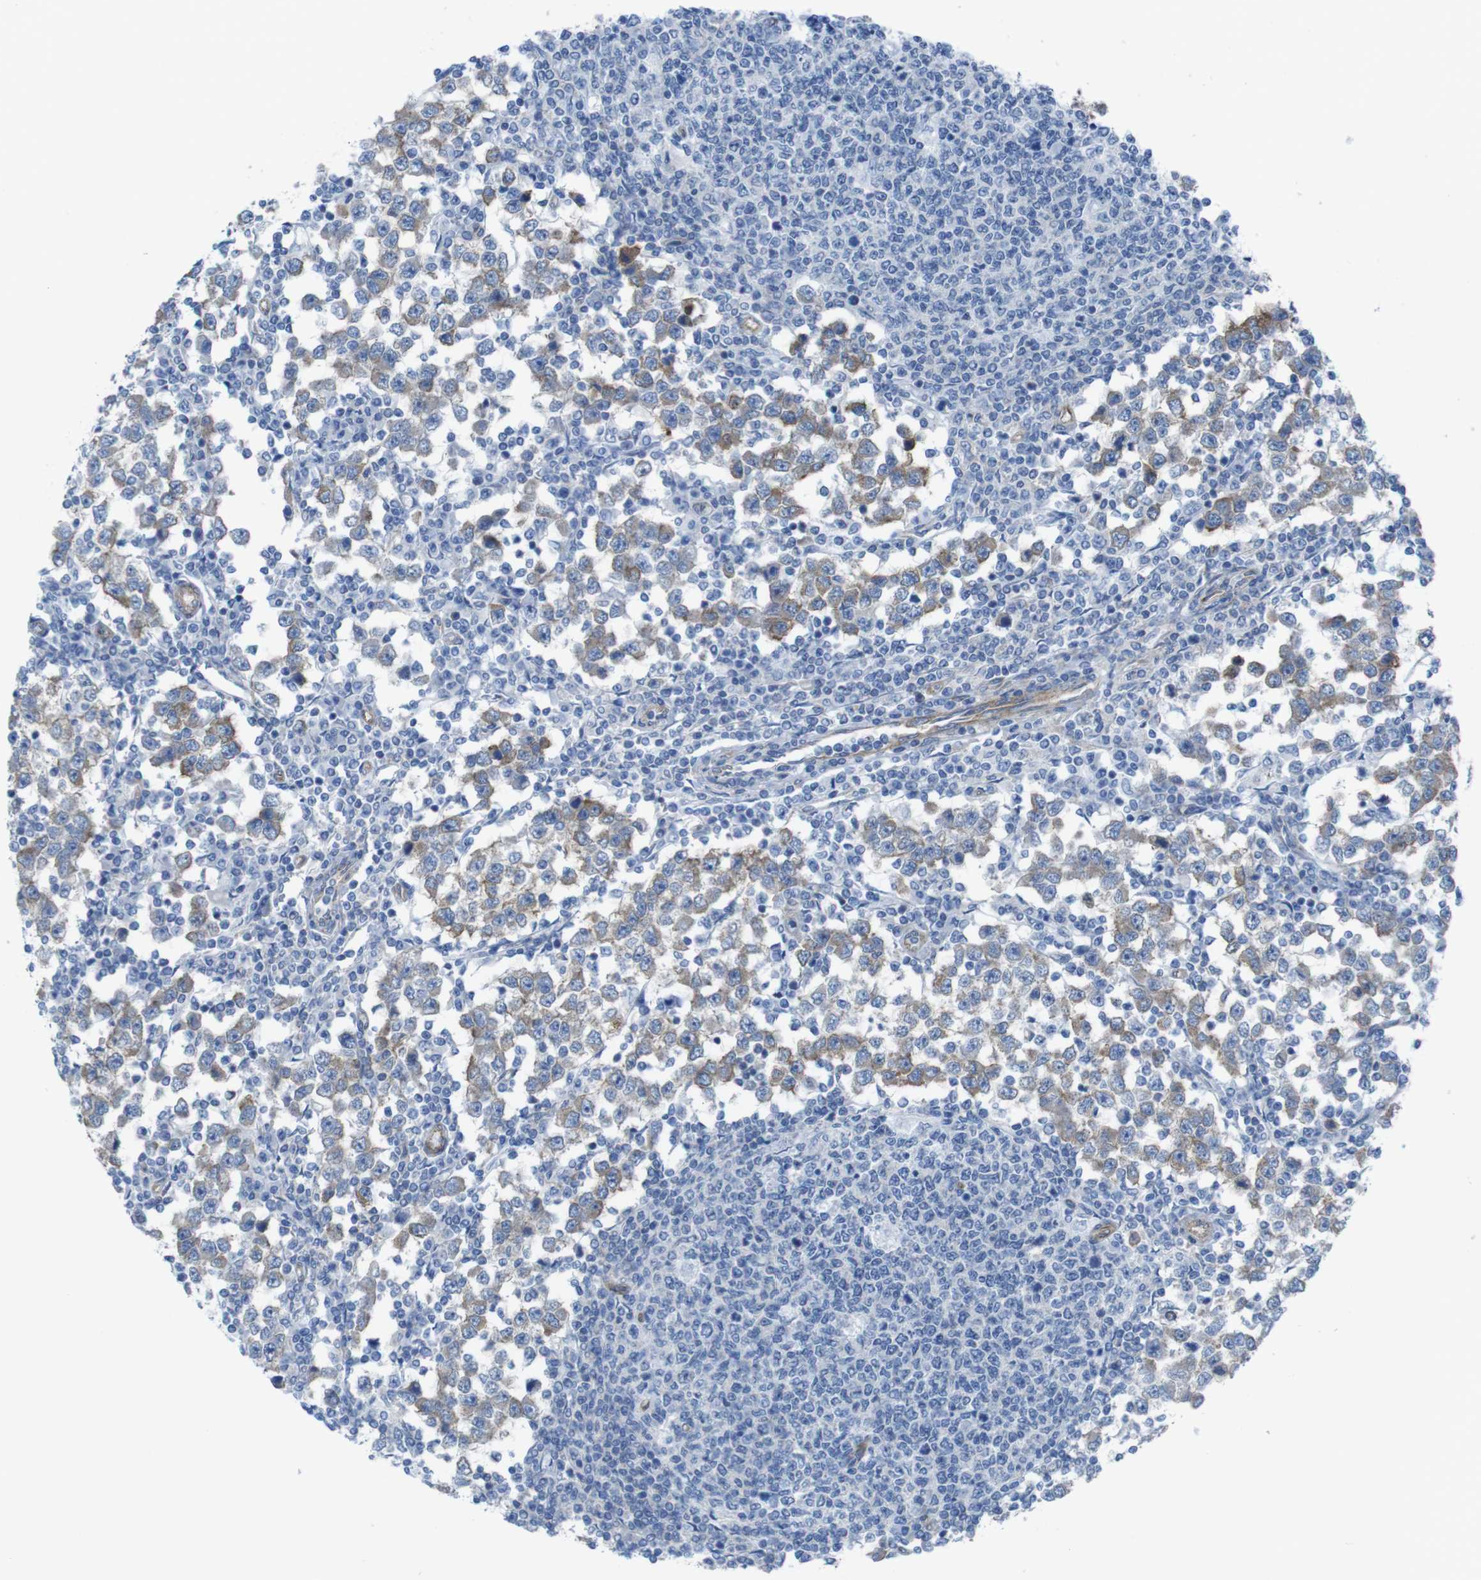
{"staining": {"intensity": "weak", "quantity": ">75%", "location": "cytoplasmic/membranous"}, "tissue": "testis cancer", "cell_type": "Tumor cells", "image_type": "cancer", "snomed": [{"axis": "morphology", "description": "Seminoma, NOS"}, {"axis": "topography", "description": "Testis"}], "caption": "Testis cancer was stained to show a protein in brown. There is low levels of weak cytoplasmic/membranous positivity in about >75% of tumor cells.", "gene": "DIAPH2", "patient": {"sex": "male", "age": 65}}